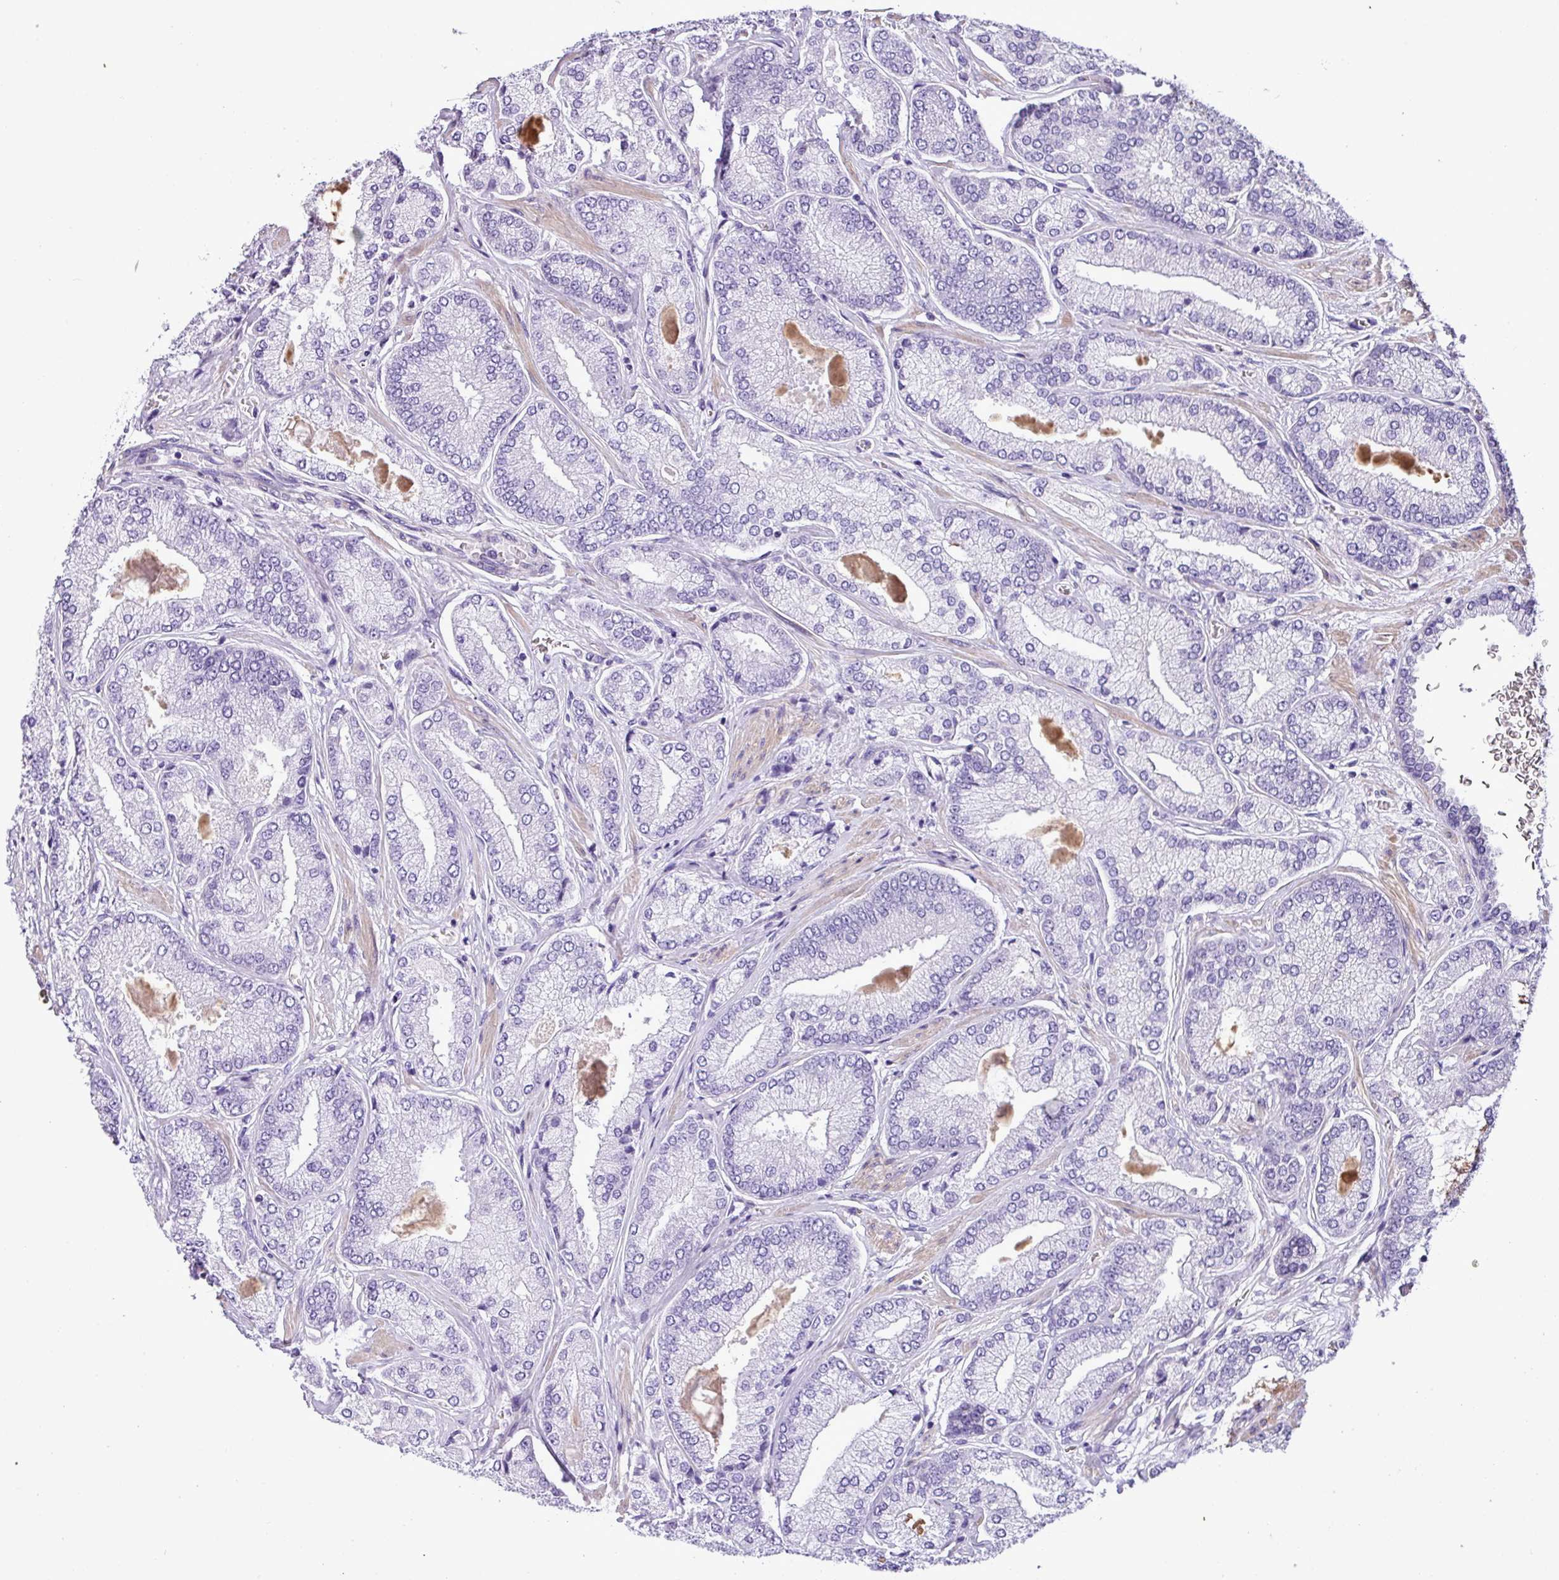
{"staining": {"intensity": "negative", "quantity": "none", "location": "none"}, "tissue": "prostate cancer", "cell_type": "Tumor cells", "image_type": "cancer", "snomed": [{"axis": "morphology", "description": "Adenocarcinoma, High grade"}, {"axis": "topography", "description": "Prostate"}], "caption": "Histopathology image shows no significant protein positivity in tumor cells of prostate high-grade adenocarcinoma. (DAB IHC with hematoxylin counter stain).", "gene": "ZNF334", "patient": {"sex": "male", "age": 68}}